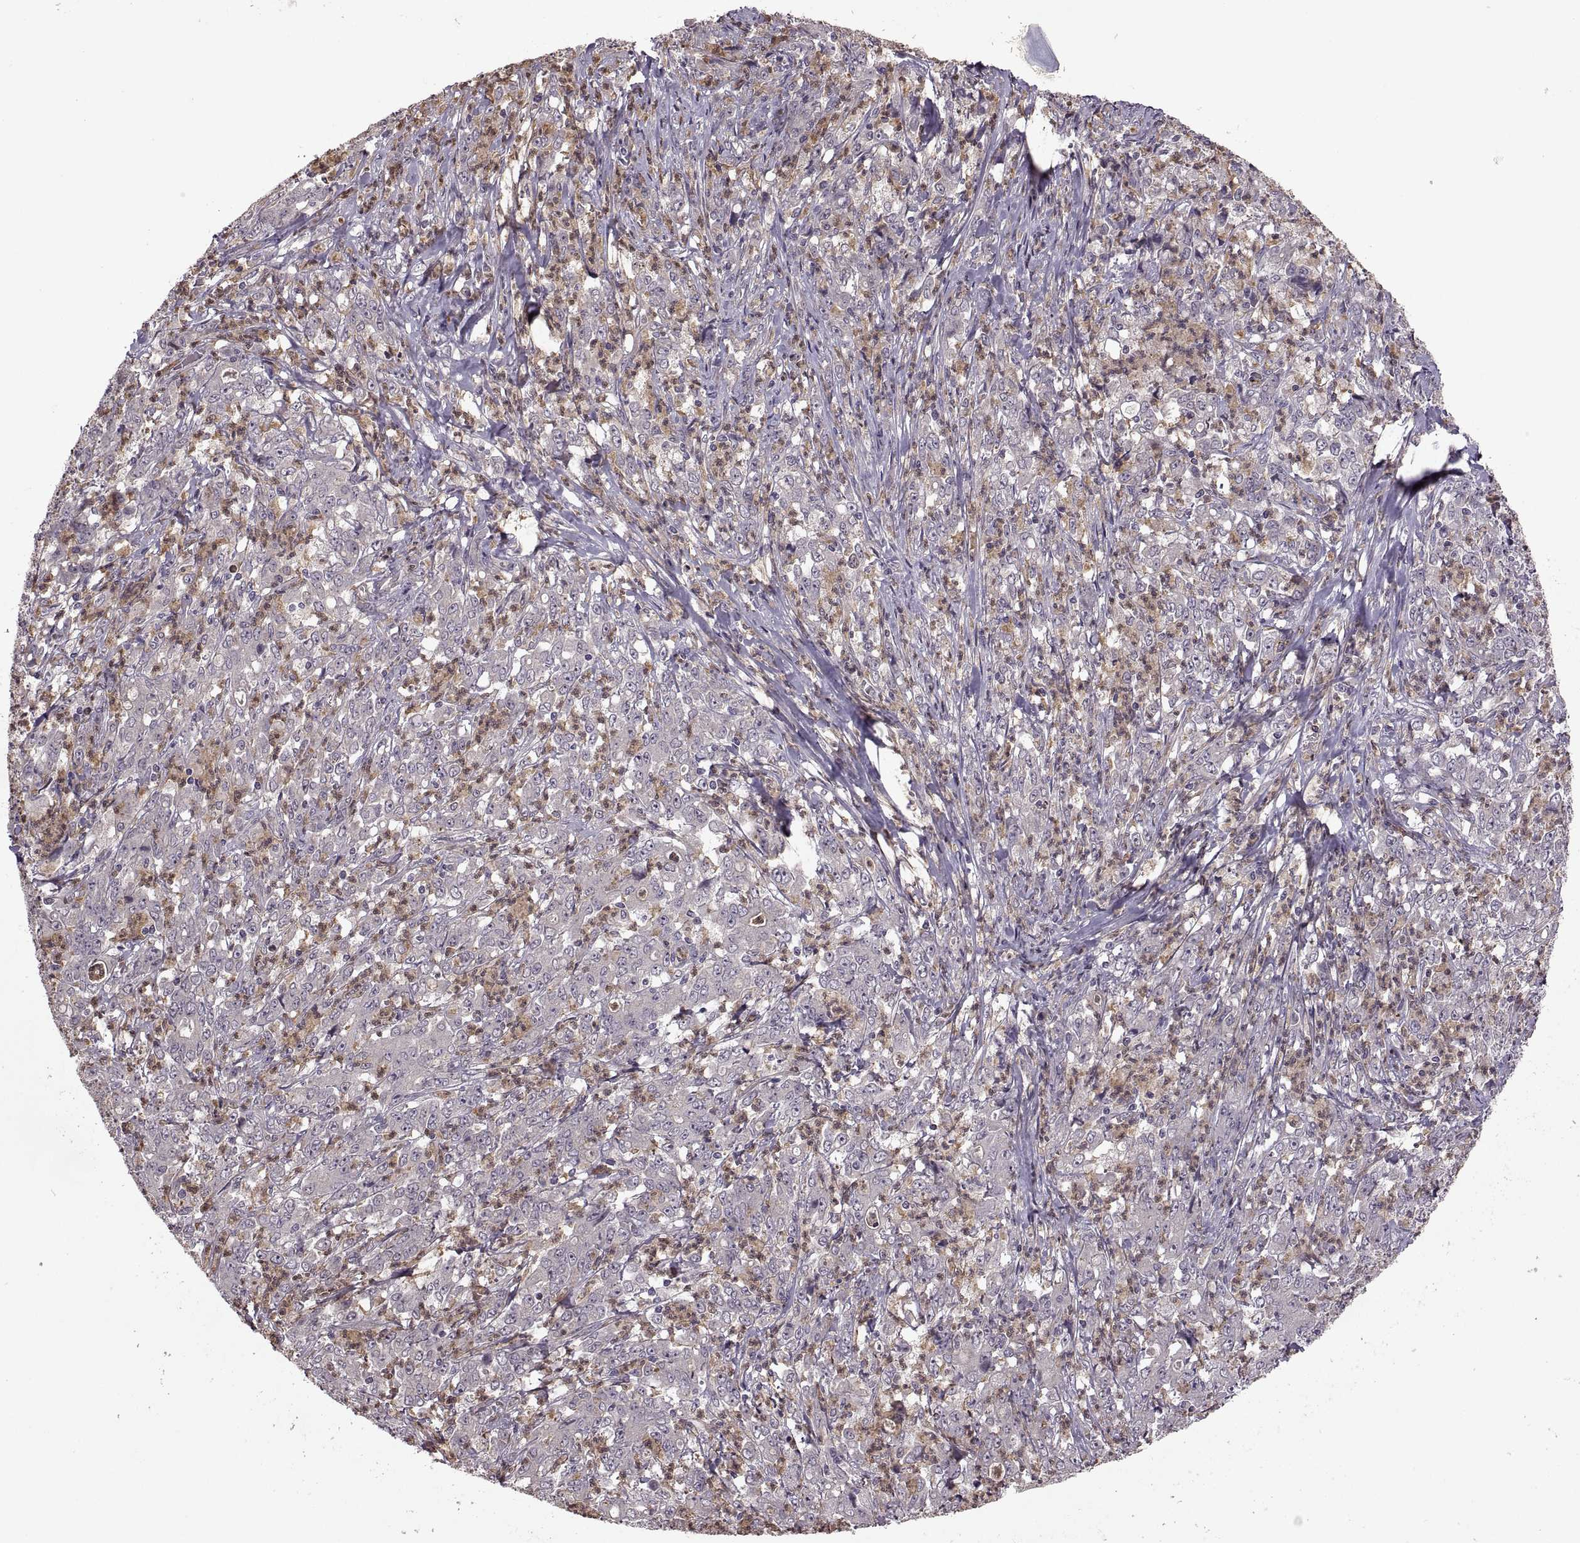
{"staining": {"intensity": "negative", "quantity": "none", "location": "none"}, "tissue": "stomach cancer", "cell_type": "Tumor cells", "image_type": "cancer", "snomed": [{"axis": "morphology", "description": "Adenocarcinoma, NOS"}, {"axis": "topography", "description": "Stomach, lower"}], "caption": "This is an IHC micrograph of stomach cancer (adenocarcinoma). There is no expression in tumor cells.", "gene": "PIERCE1", "patient": {"sex": "female", "age": 71}}